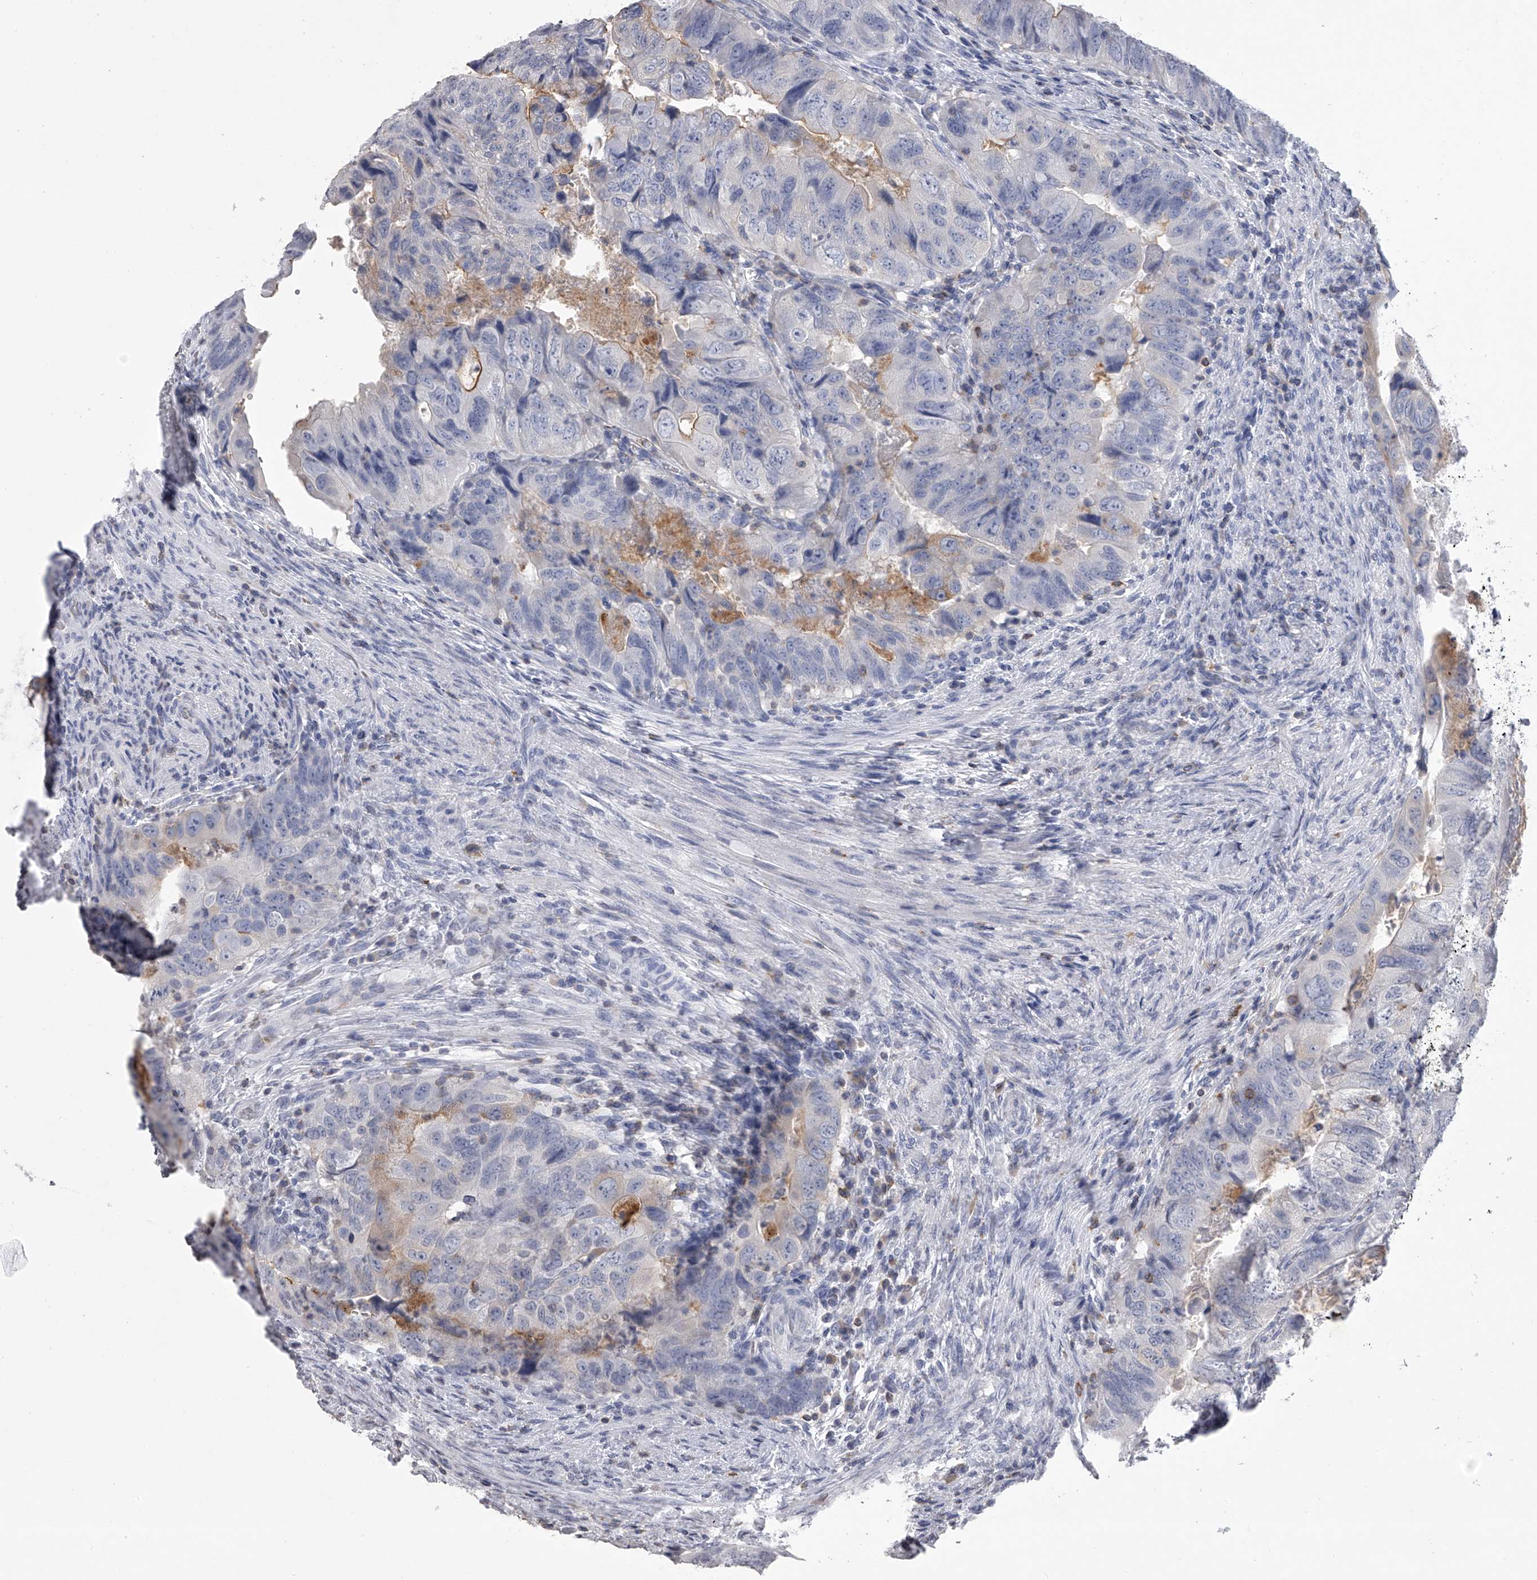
{"staining": {"intensity": "weak", "quantity": "<25%", "location": "cytoplasmic/membranous"}, "tissue": "colorectal cancer", "cell_type": "Tumor cells", "image_type": "cancer", "snomed": [{"axis": "morphology", "description": "Adenocarcinoma, NOS"}, {"axis": "topography", "description": "Rectum"}], "caption": "Tumor cells show no significant expression in colorectal adenocarcinoma.", "gene": "TASP1", "patient": {"sex": "male", "age": 63}}